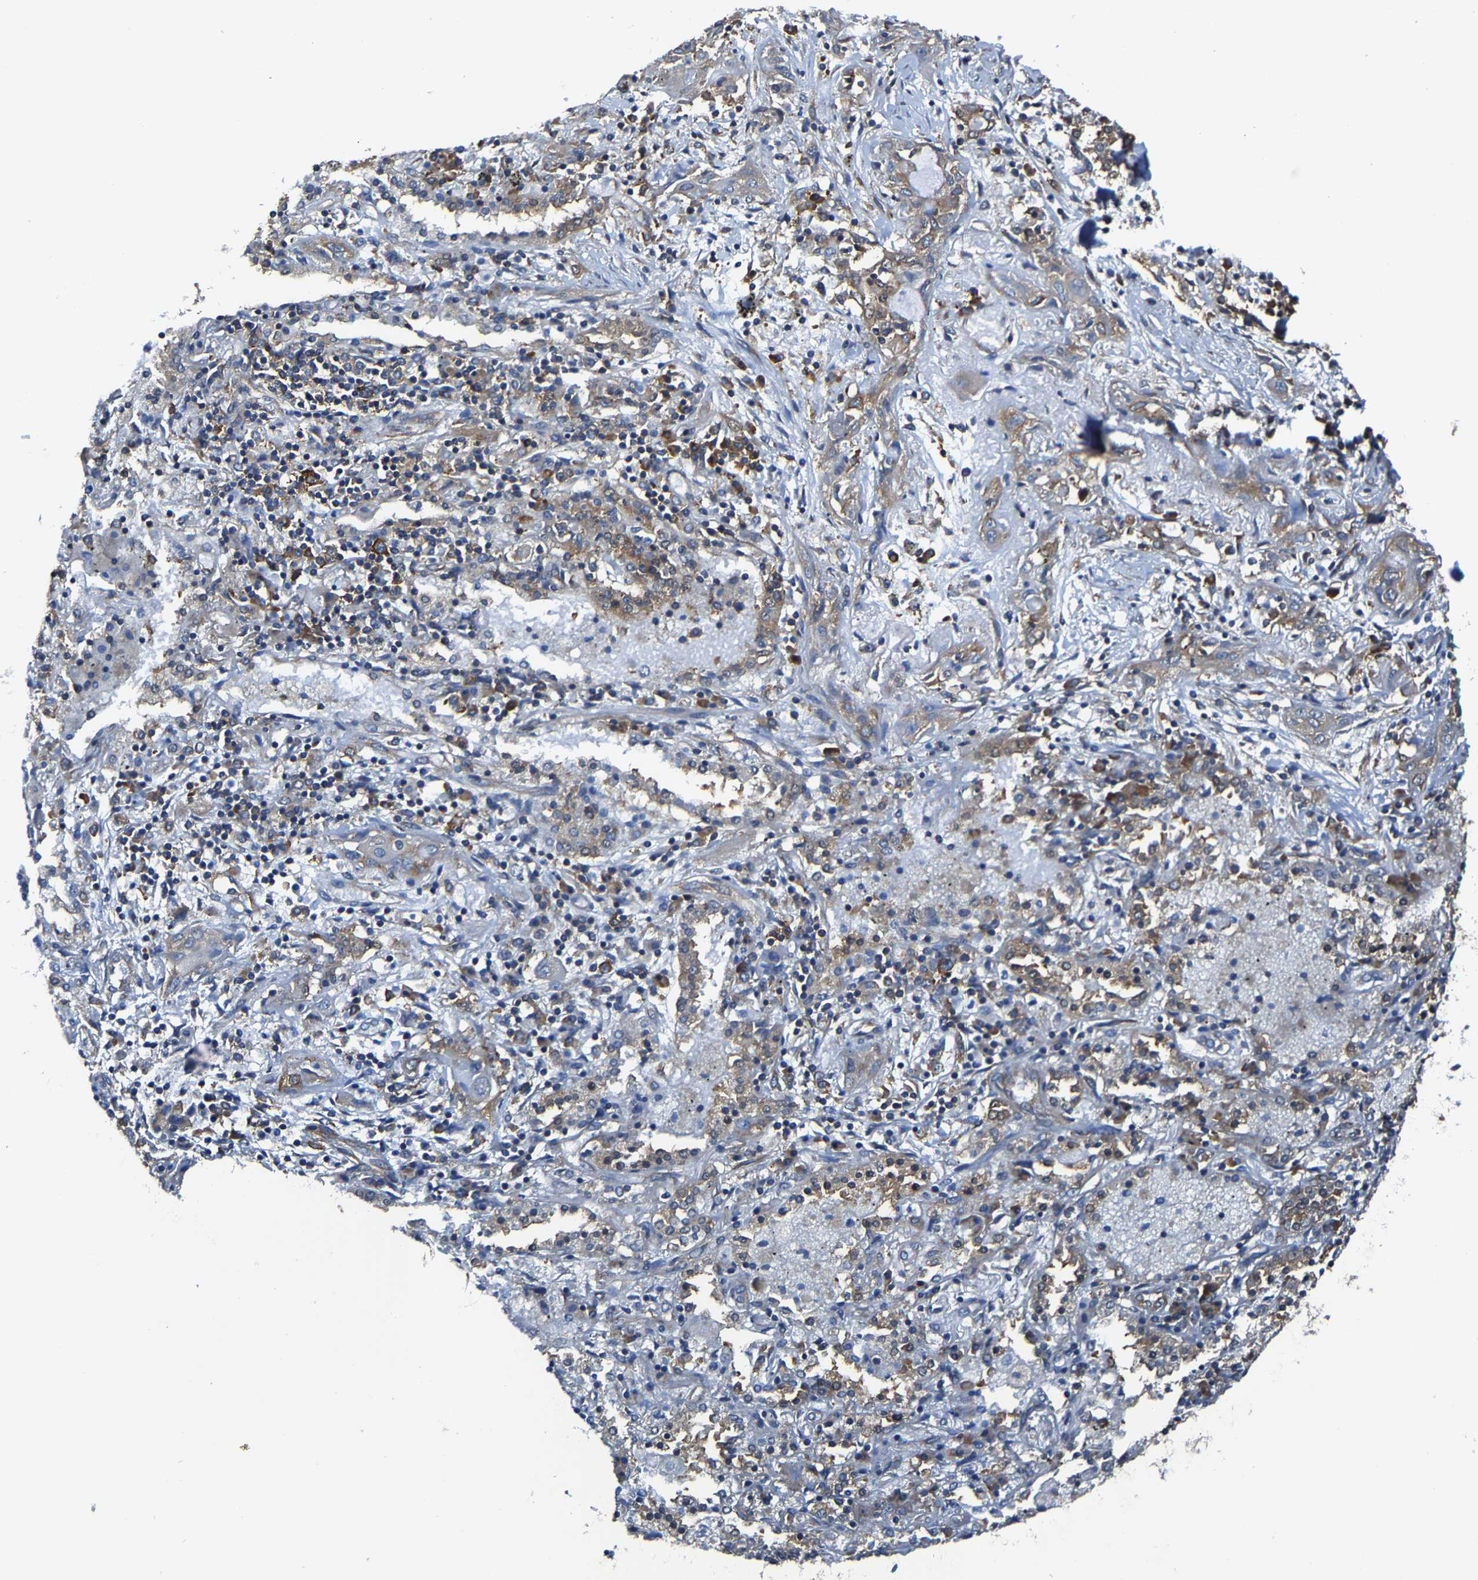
{"staining": {"intensity": "moderate", "quantity": ">75%", "location": "cytoplasmic/membranous"}, "tissue": "lung cancer", "cell_type": "Tumor cells", "image_type": "cancer", "snomed": [{"axis": "morphology", "description": "Squamous cell carcinoma, NOS"}, {"axis": "topography", "description": "Lung"}], "caption": "High-power microscopy captured an IHC histopathology image of lung cancer (squamous cell carcinoma), revealing moderate cytoplasmic/membranous staining in about >75% of tumor cells.", "gene": "G3BP2", "patient": {"sex": "female", "age": 47}}